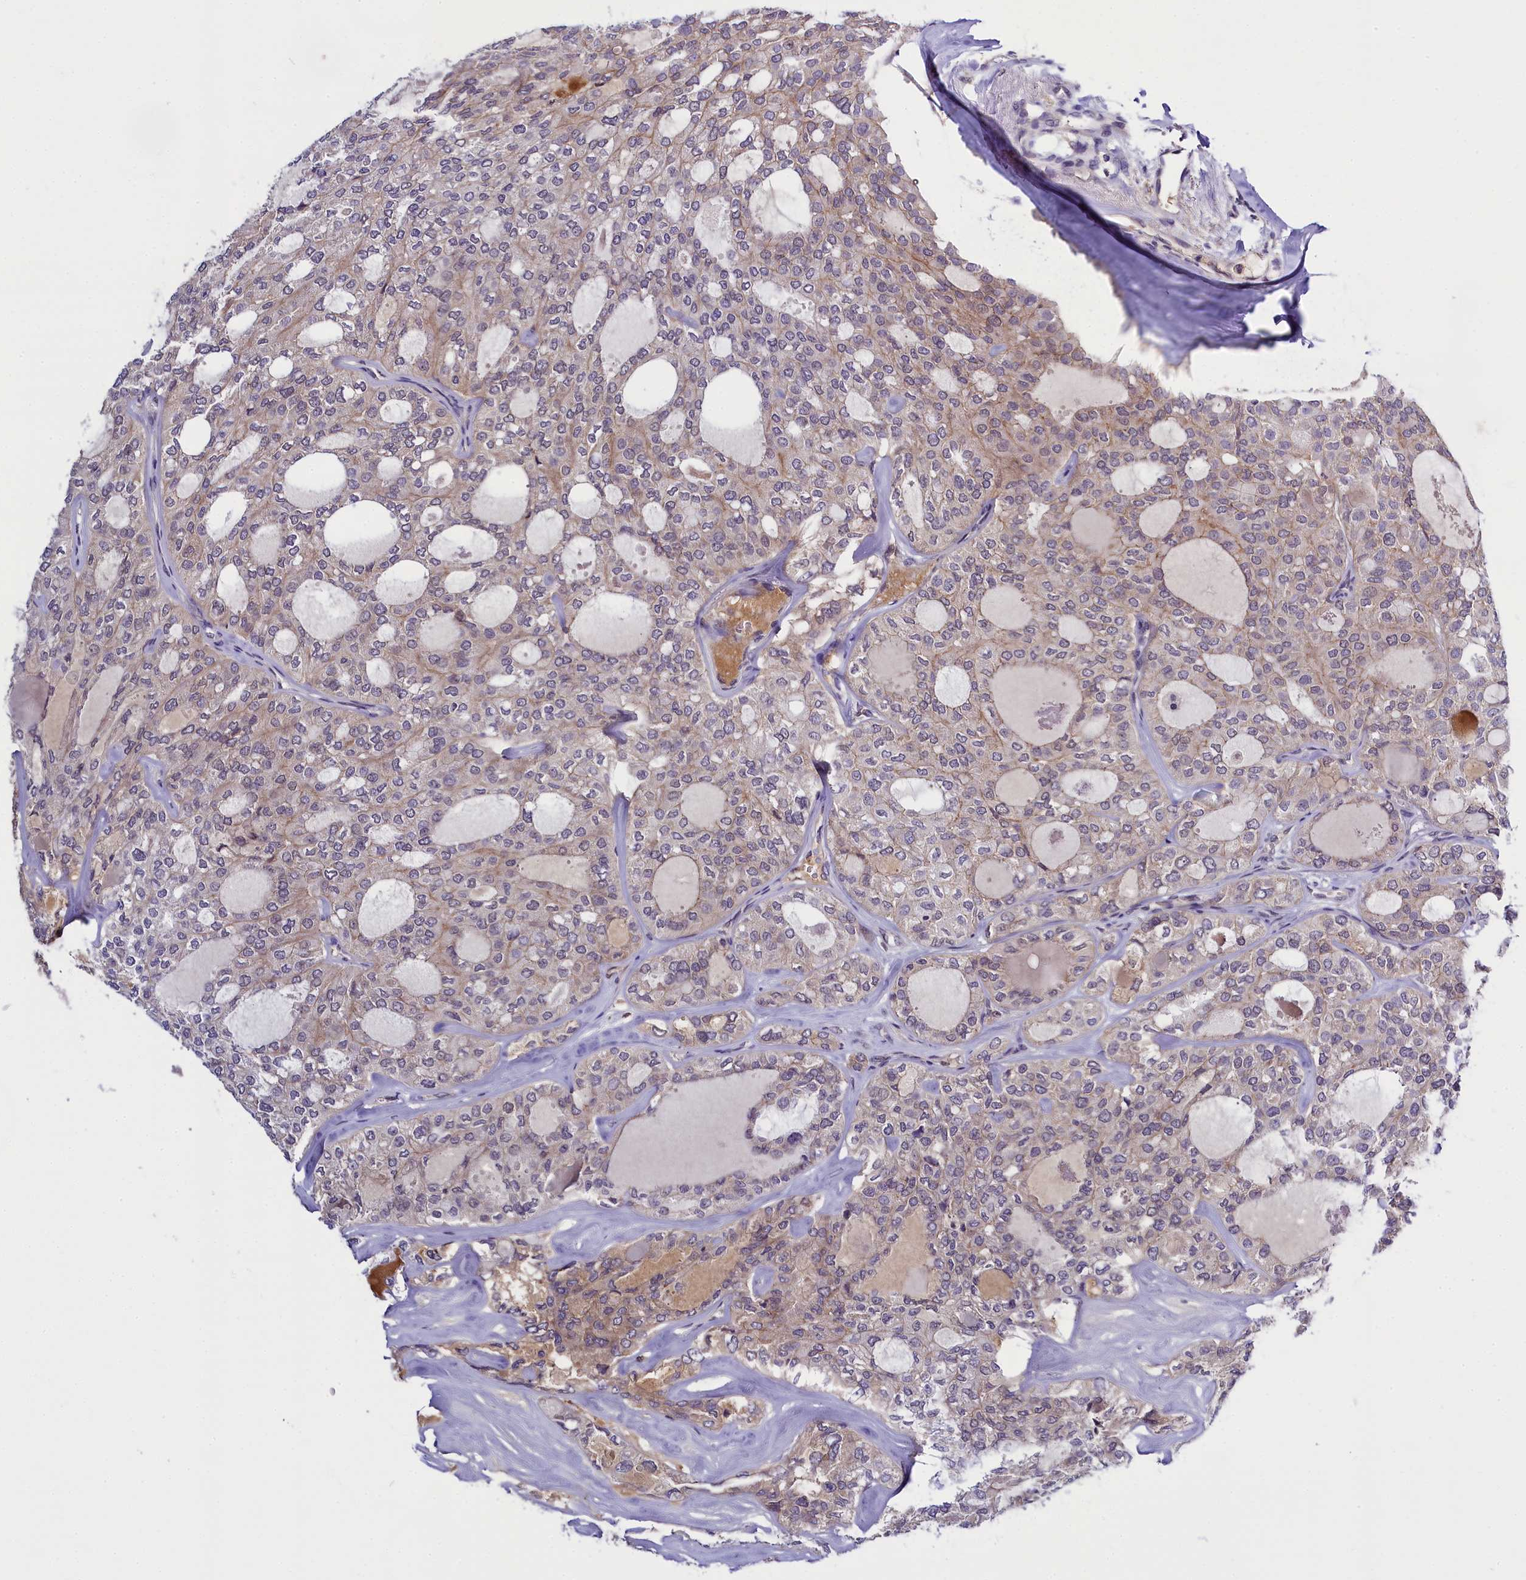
{"staining": {"intensity": "weak", "quantity": "<25%", "location": "cytoplasmic/membranous"}, "tissue": "thyroid cancer", "cell_type": "Tumor cells", "image_type": "cancer", "snomed": [{"axis": "morphology", "description": "Follicular adenoma carcinoma, NOS"}, {"axis": "topography", "description": "Thyroid gland"}], "caption": "The photomicrograph demonstrates no staining of tumor cells in thyroid cancer. Brightfield microscopy of IHC stained with DAB (3,3'-diaminobenzidine) (brown) and hematoxylin (blue), captured at high magnification.", "gene": "ENKD1", "patient": {"sex": "male", "age": 75}}